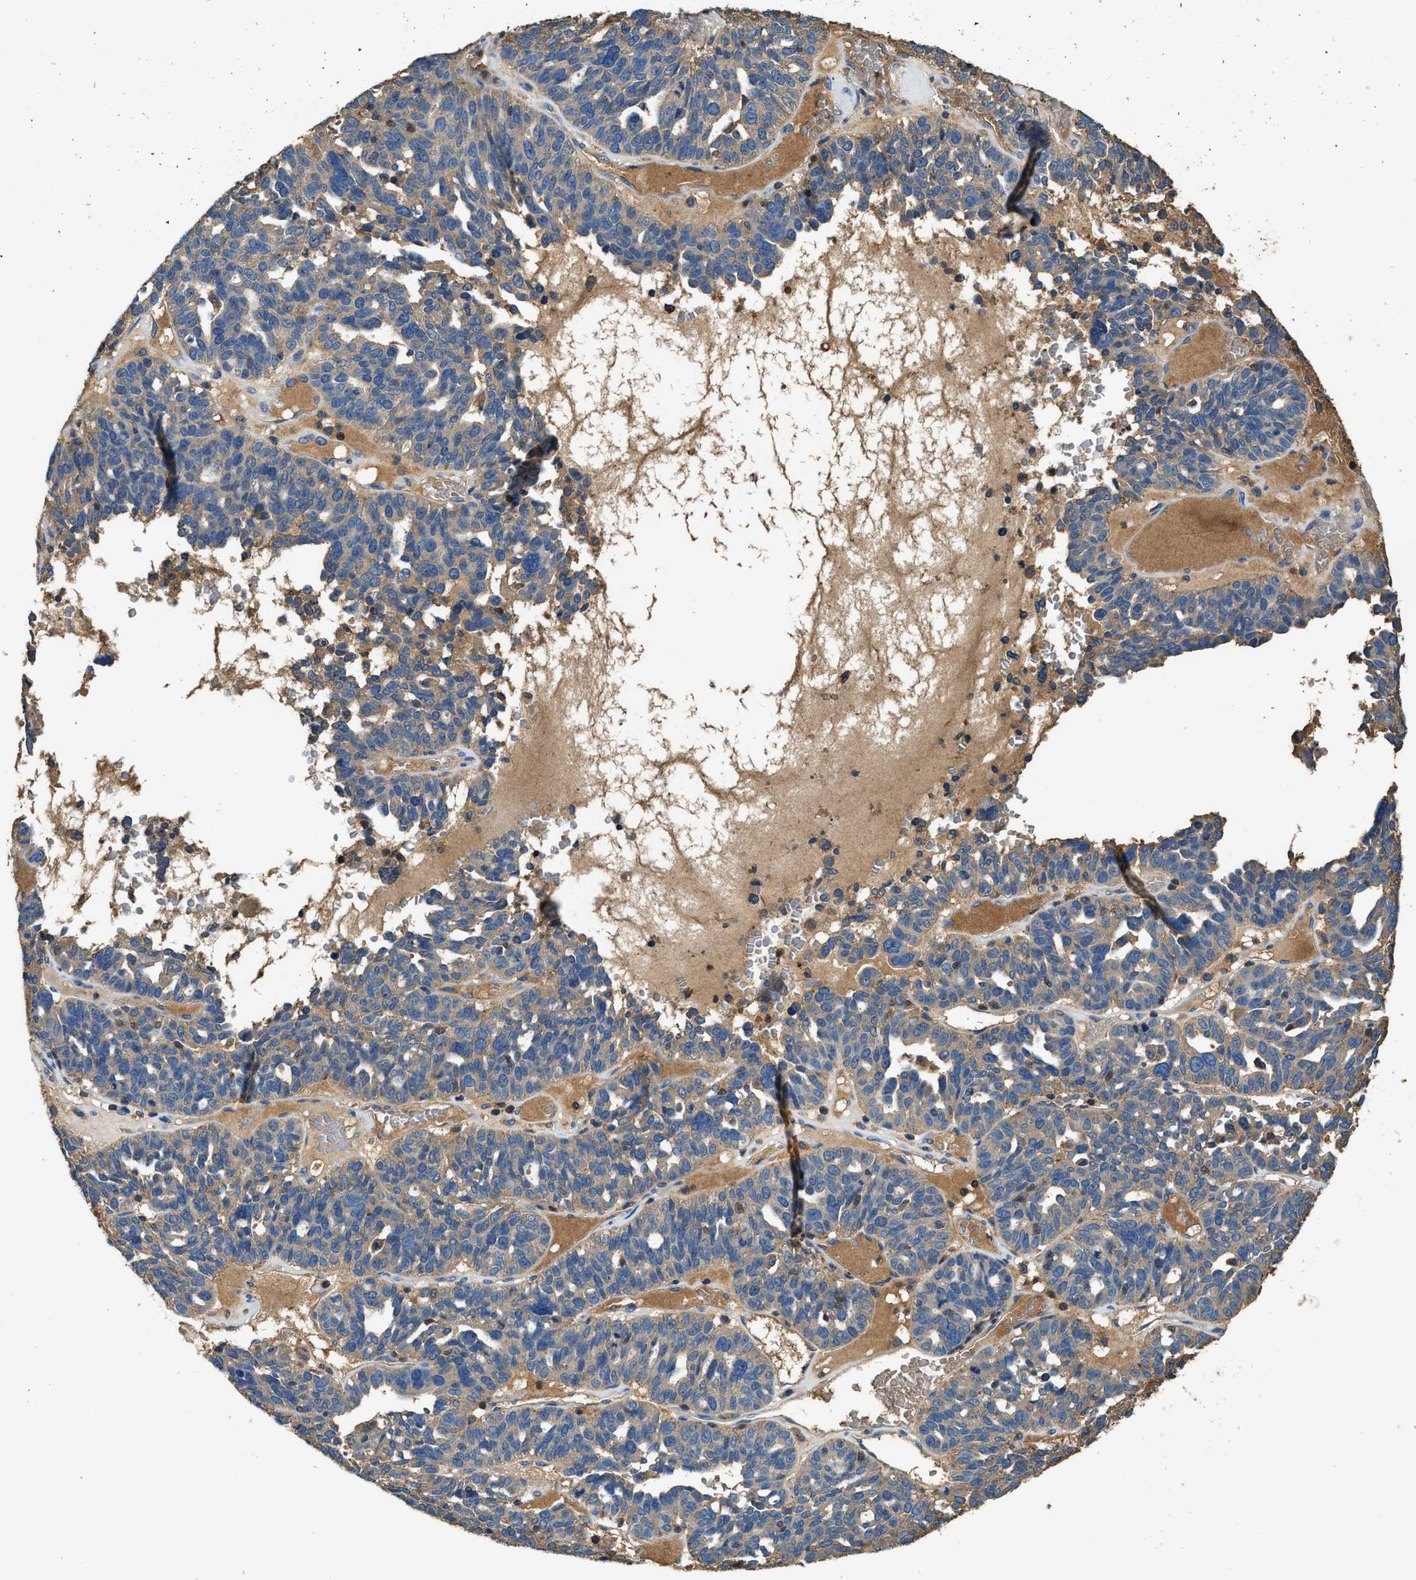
{"staining": {"intensity": "weak", "quantity": ">75%", "location": "cytoplasmic/membranous"}, "tissue": "ovarian cancer", "cell_type": "Tumor cells", "image_type": "cancer", "snomed": [{"axis": "morphology", "description": "Cystadenocarcinoma, serous, NOS"}, {"axis": "topography", "description": "Ovary"}], "caption": "Tumor cells demonstrate weak cytoplasmic/membranous staining in approximately >75% of cells in serous cystadenocarcinoma (ovarian).", "gene": "BLOC1S1", "patient": {"sex": "female", "age": 59}}